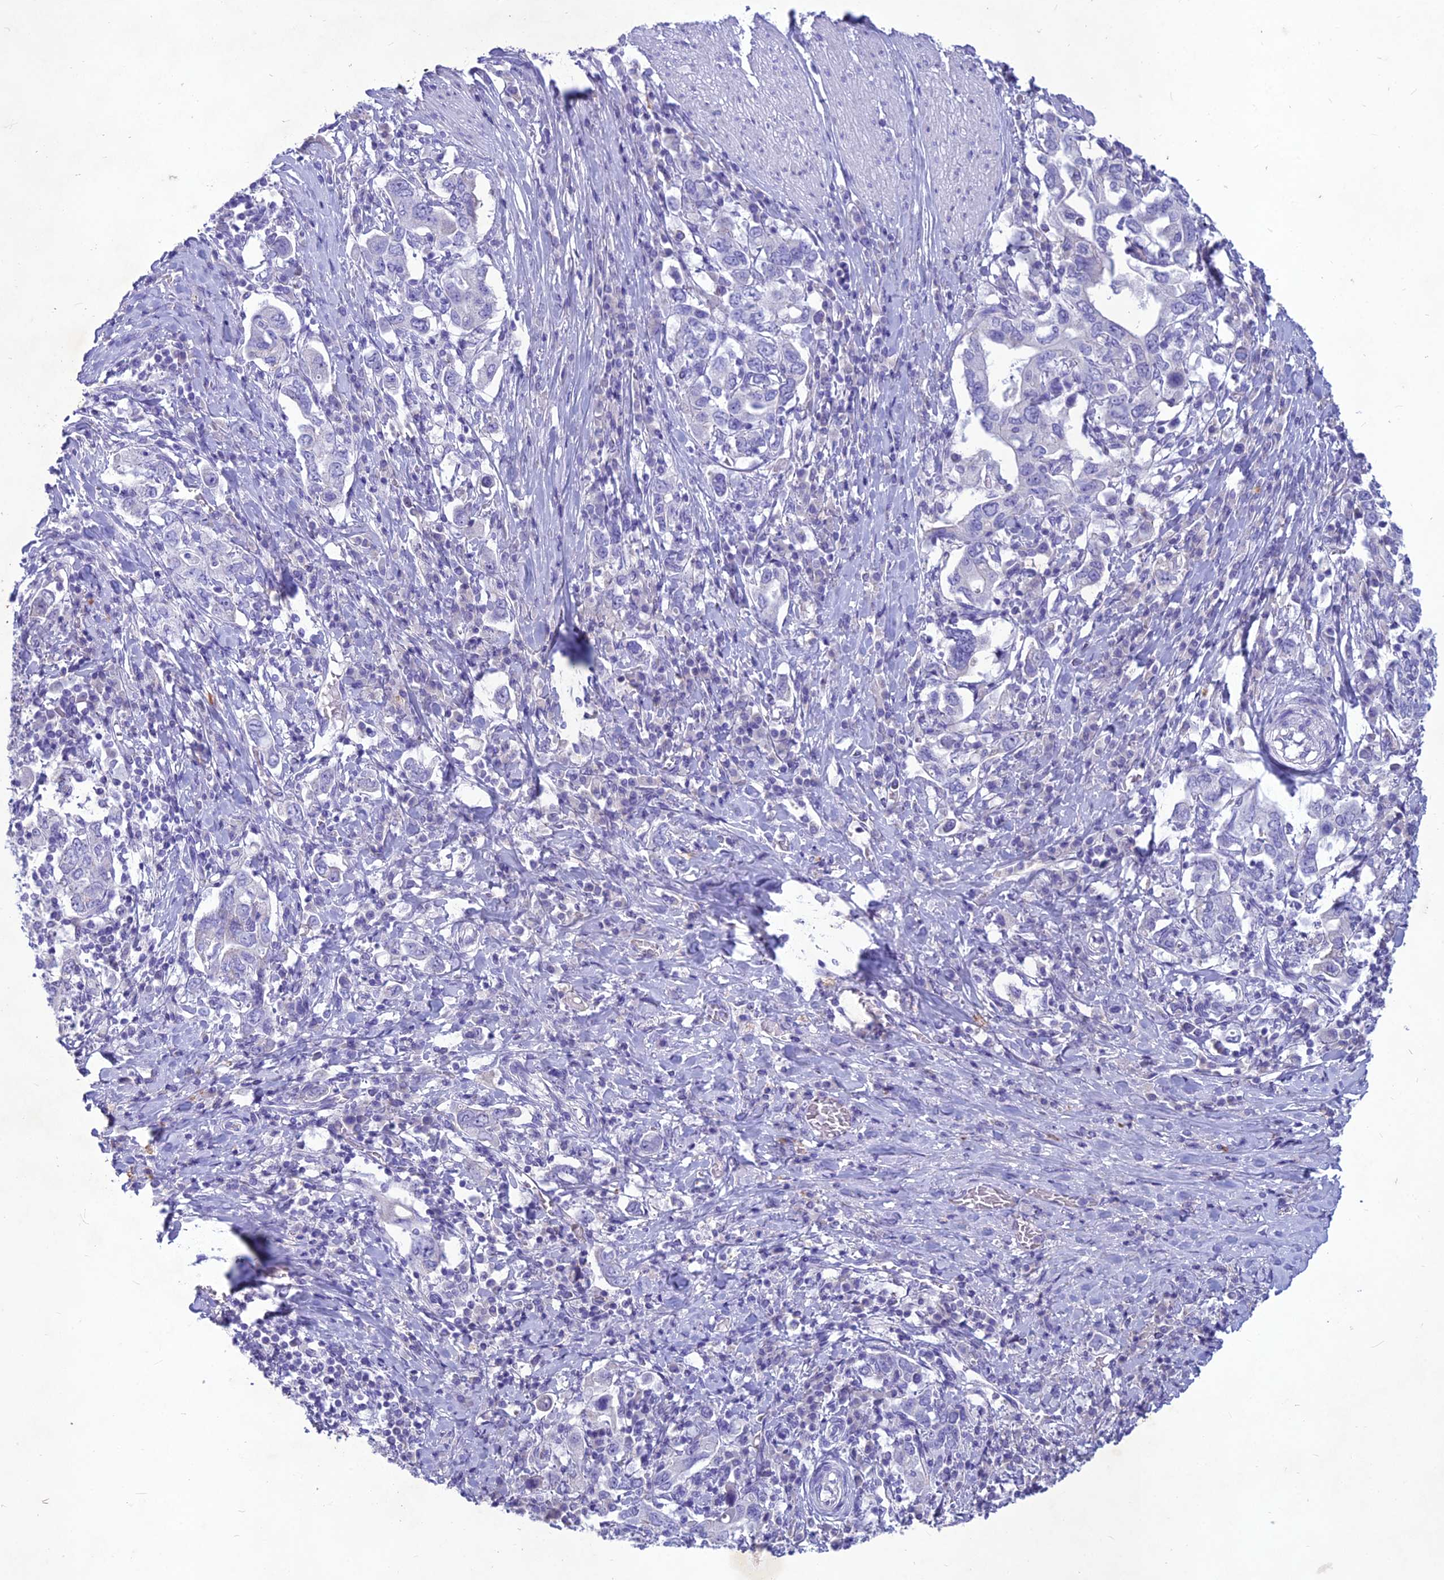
{"staining": {"intensity": "negative", "quantity": "none", "location": "none"}, "tissue": "stomach cancer", "cell_type": "Tumor cells", "image_type": "cancer", "snomed": [{"axis": "morphology", "description": "Adenocarcinoma, NOS"}, {"axis": "topography", "description": "Stomach, upper"}, {"axis": "topography", "description": "Stomach"}], "caption": "An image of stomach cancer (adenocarcinoma) stained for a protein exhibits no brown staining in tumor cells.", "gene": "IFT172", "patient": {"sex": "male", "age": 62}}